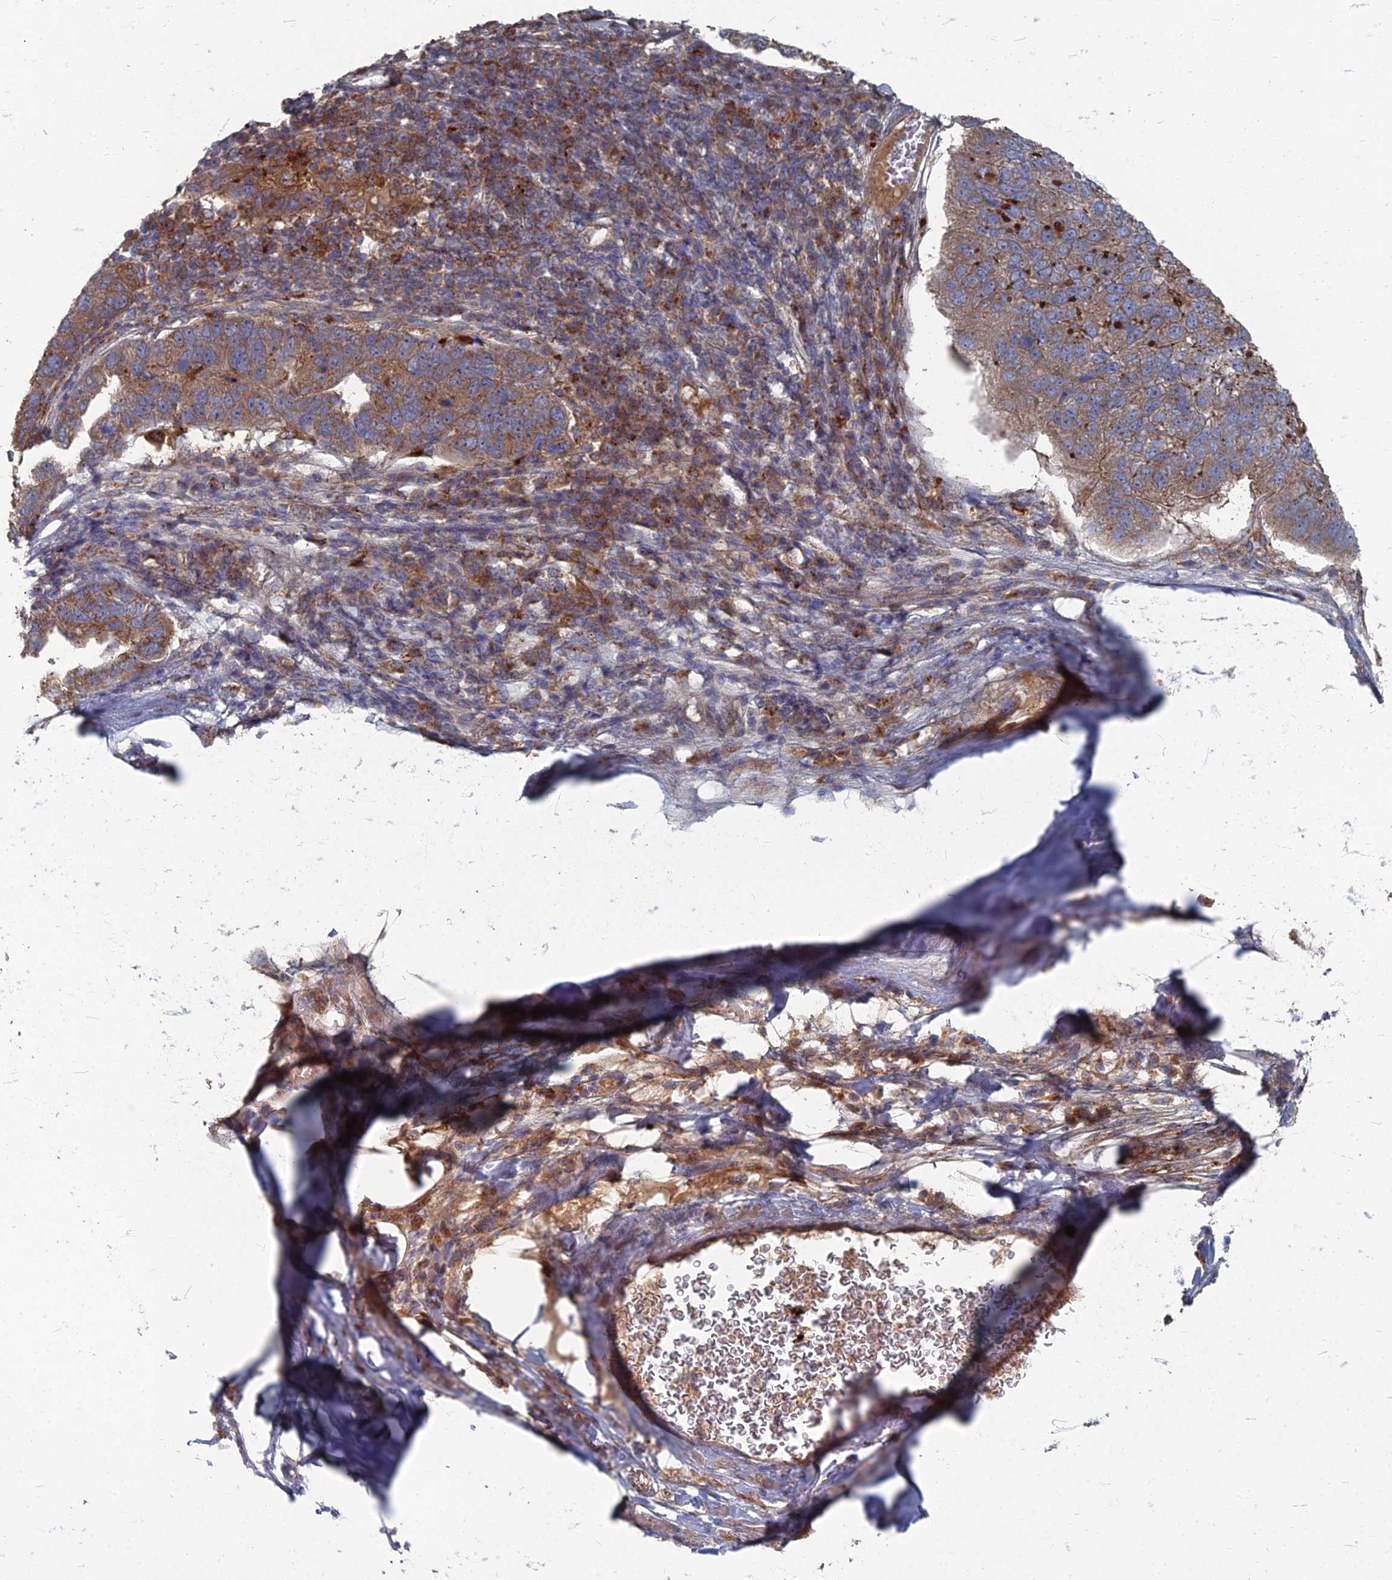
{"staining": {"intensity": "moderate", "quantity": ">75%", "location": "cytoplasmic/membranous"}, "tissue": "pancreatic cancer", "cell_type": "Tumor cells", "image_type": "cancer", "snomed": [{"axis": "morphology", "description": "Adenocarcinoma, NOS"}, {"axis": "topography", "description": "Pancreas"}], "caption": "A medium amount of moderate cytoplasmic/membranous positivity is appreciated in about >75% of tumor cells in pancreatic cancer (adenocarcinoma) tissue.", "gene": "PPCDC", "patient": {"sex": "female", "age": 61}}